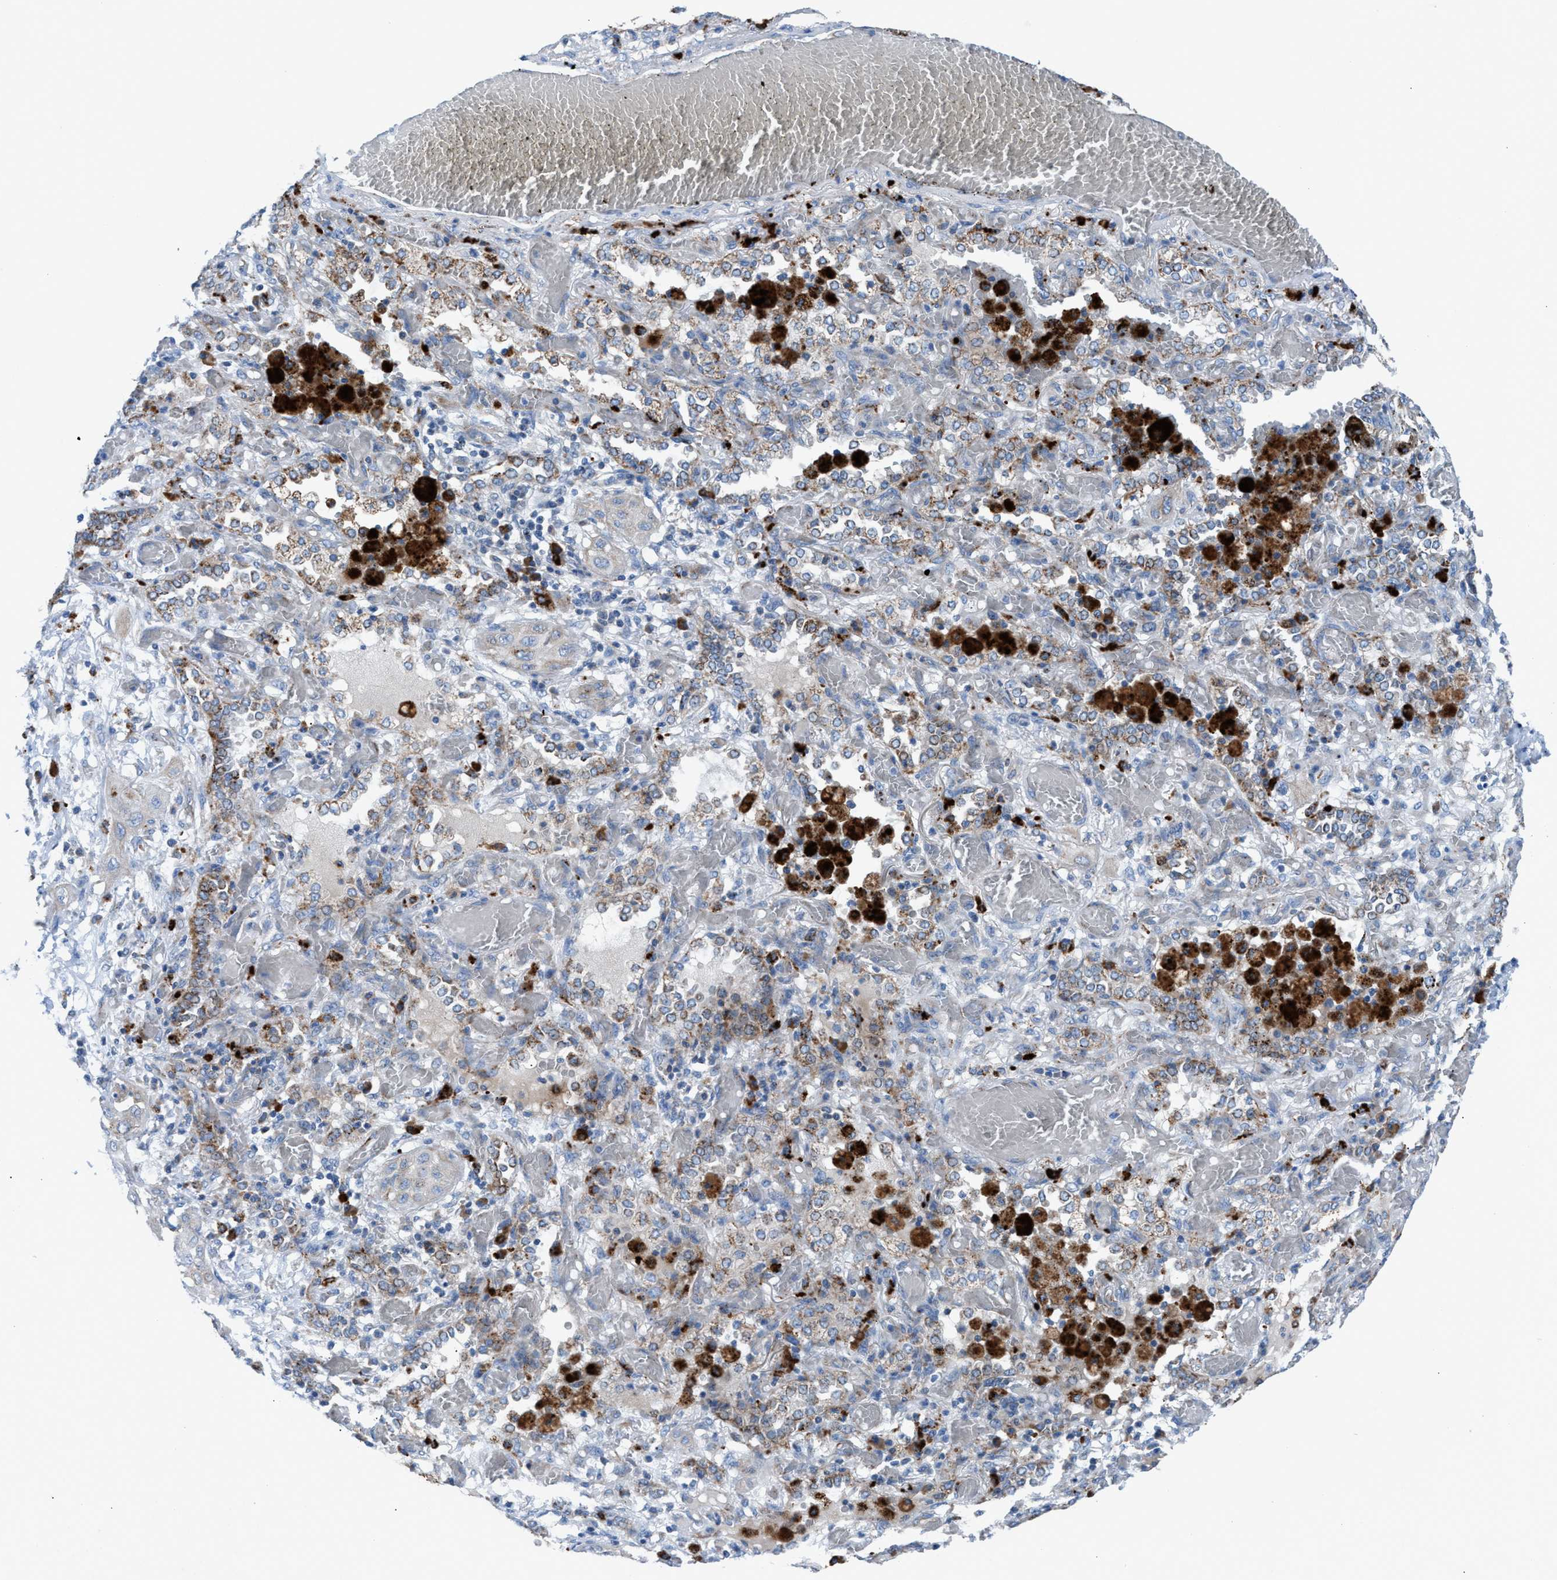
{"staining": {"intensity": "moderate", "quantity": "25%-75%", "location": "cytoplasmic/membranous"}, "tissue": "lung cancer", "cell_type": "Tumor cells", "image_type": "cancer", "snomed": [{"axis": "morphology", "description": "Squamous cell carcinoma, NOS"}, {"axis": "topography", "description": "Lung"}], "caption": "Moderate cytoplasmic/membranous positivity for a protein is seen in about 25%-75% of tumor cells of squamous cell carcinoma (lung) using IHC.", "gene": "CD1B", "patient": {"sex": "female", "age": 47}}